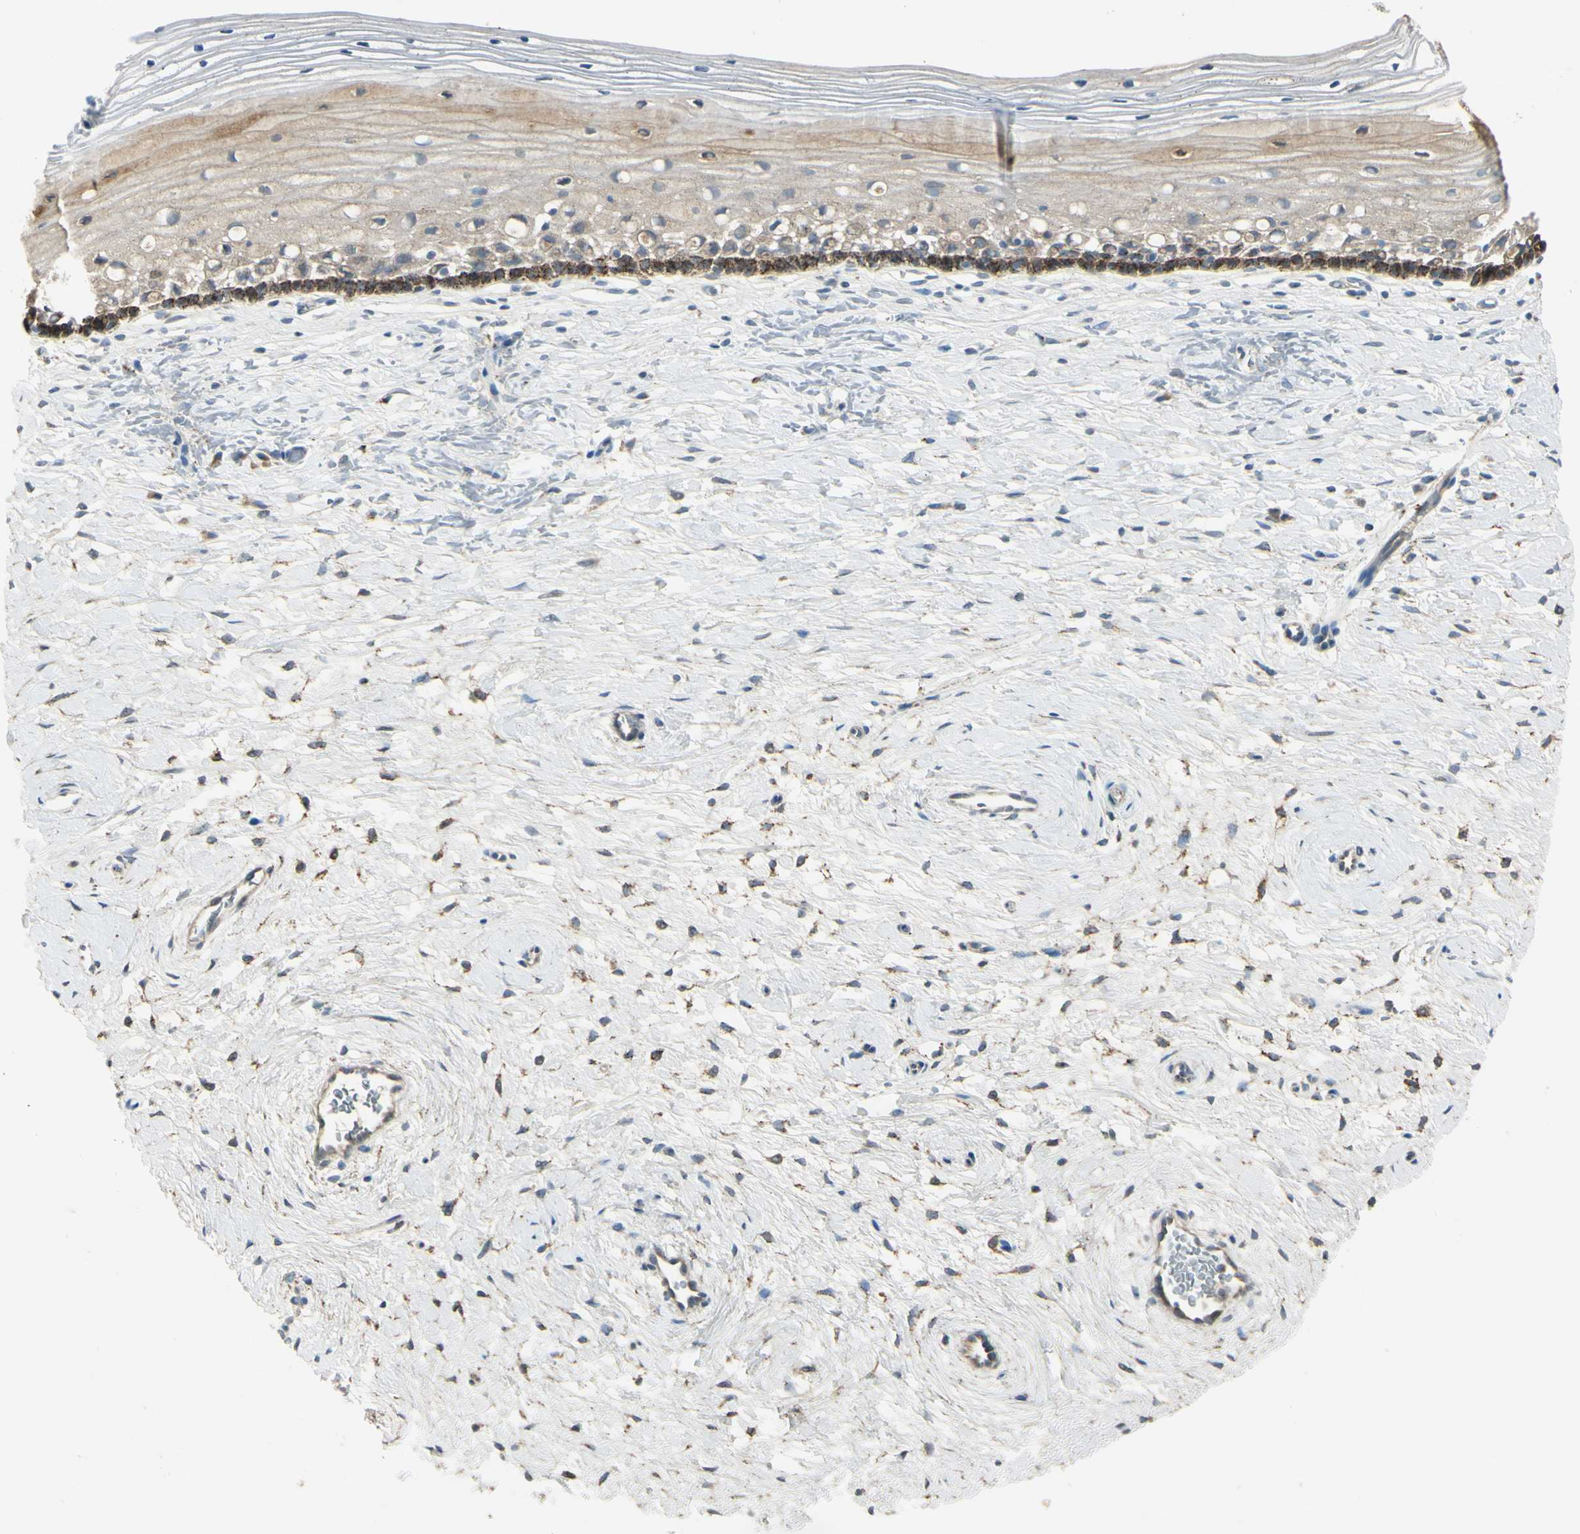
{"staining": {"intensity": "weak", "quantity": ">75%", "location": "cytoplasmic/membranous"}, "tissue": "cervix", "cell_type": "Glandular cells", "image_type": "normal", "snomed": [{"axis": "morphology", "description": "Normal tissue, NOS"}, {"axis": "topography", "description": "Cervix"}], "caption": "Immunohistochemistry (IHC) staining of normal cervix, which demonstrates low levels of weak cytoplasmic/membranous positivity in approximately >75% of glandular cells indicating weak cytoplasmic/membranous protein positivity. The staining was performed using DAB (3,3'-diaminobenzidine) (brown) for protein detection and nuclei were counterstained in hematoxylin (blue).", "gene": "ANGPTL1", "patient": {"sex": "female", "age": 39}}